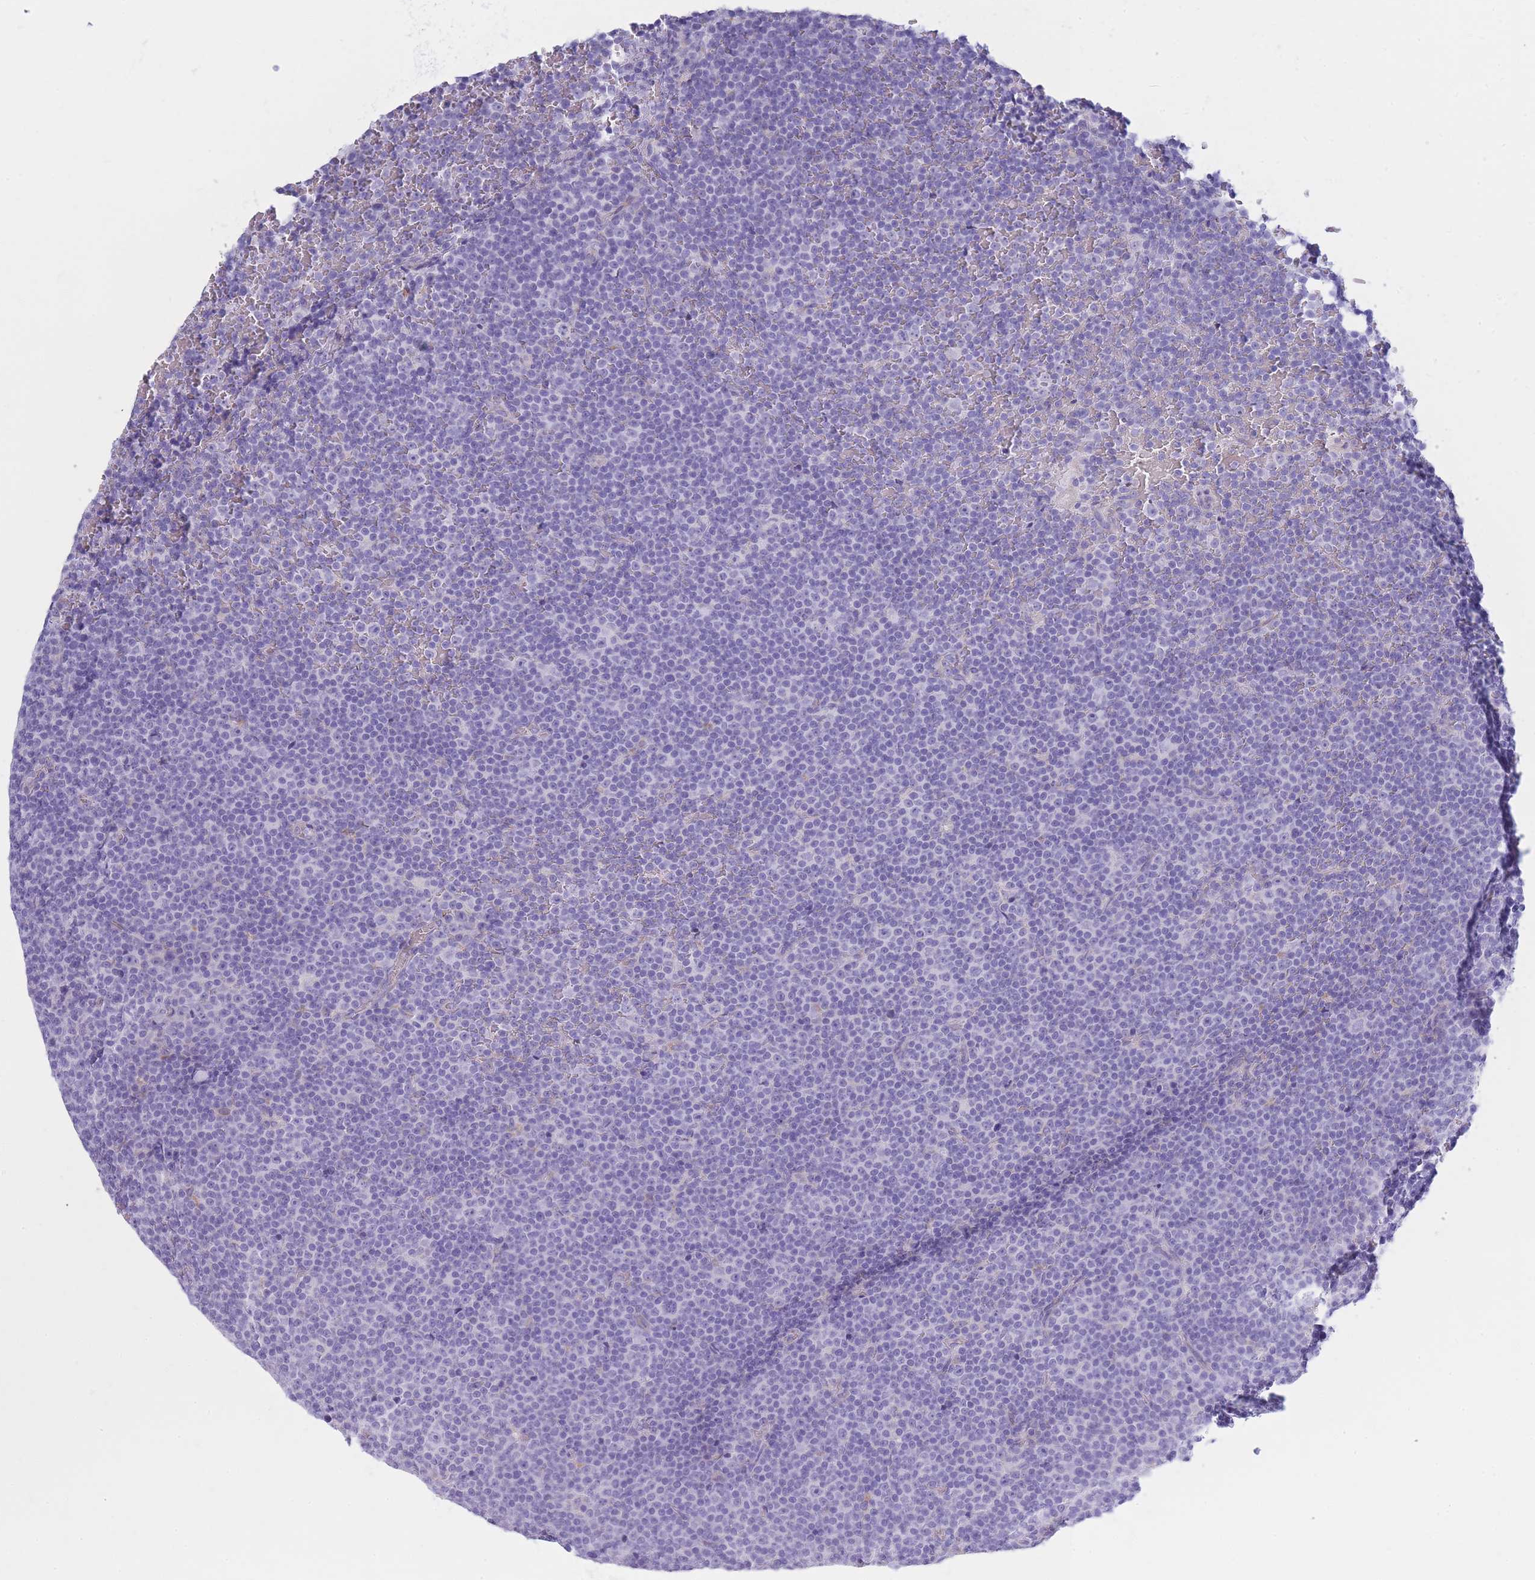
{"staining": {"intensity": "negative", "quantity": "none", "location": "none"}, "tissue": "lymphoma", "cell_type": "Tumor cells", "image_type": "cancer", "snomed": [{"axis": "morphology", "description": "Malignant lymphoma, non-Hodgkin's type, Low grade"}, {"axis": "topography", "description": "Lymph node"}], "caption": "Immunohistochemistry of human lymphoma displays no expression in tumor cells.", "gene": "XKR8", "patient": {"sex": "female", "age": 67}}